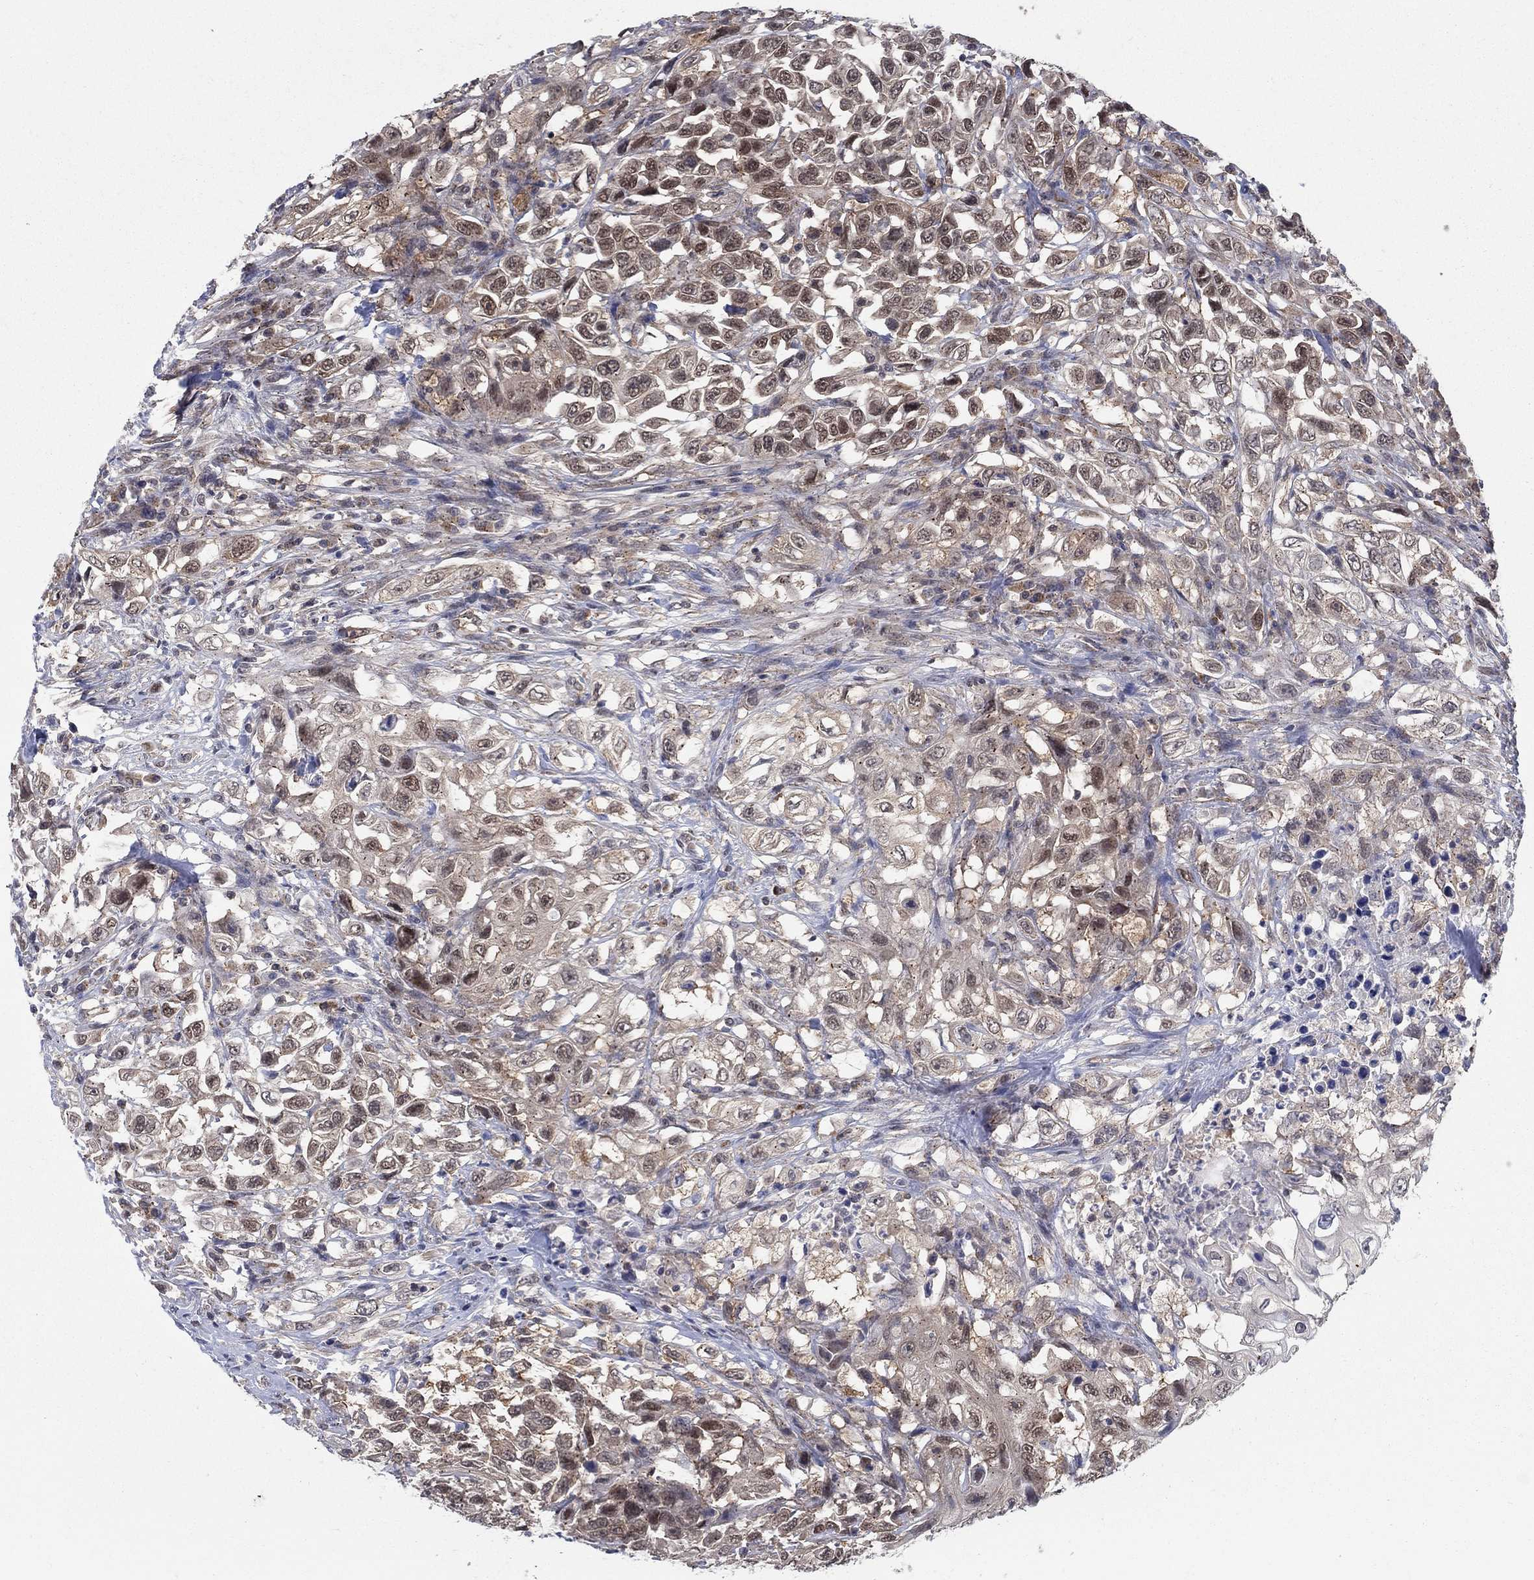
{"staining": {"intensity": "moderate", "quantity": "25%-75%", "location": "nuclear"}, "tissue": "urothelial cancer", "cell_type": "Tumor cells", "image_type": "cancer", "snomed": [{"axis": "morphology", "description": "Urothelial carcinoma, High grade"}, {"axis": "topography", "description": "Urinary bladder"}], "caption": "Approximately 25%-75% of tumor cells in urothelial cancer display moderate nuclear protein staining as visualized by brown immunohistochemical staining.", "gene": "SH3RF1", "patient": {"sex": "female", "age": 56}}